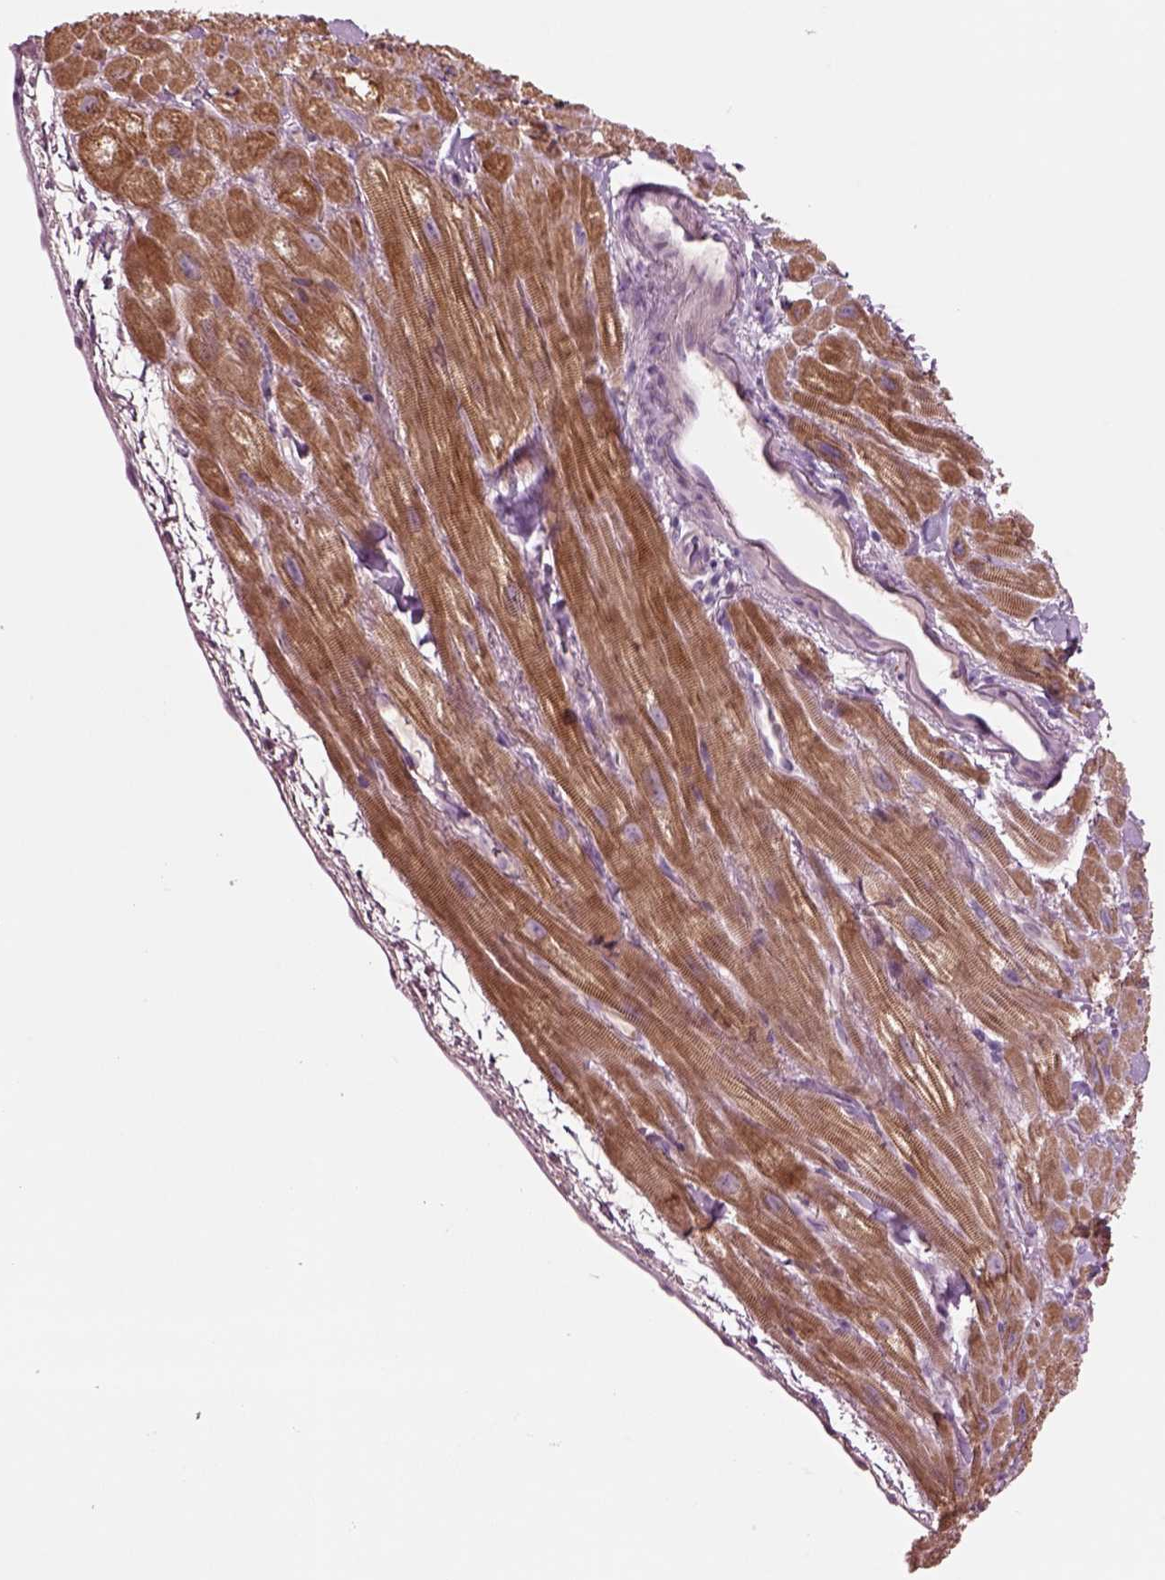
{"staining": {"intensity": "moderate", "quantity": ">75%", "location": "cytoplasmic/membranous"}, "tissue": "heart muscle", "cell_type": "Cardiomyocytes", "image_type": "normal", "snomed": [{"axis": "morphology", "description": "Normal tissue, NOS"}, {"axis": "topography", "description": "Heart"}], "caption": "Cardiomyocytes demonstrate medium levels of moderate cytoplasmic/membranous positivity in about >75% of cells in benign heart muscle. The staining is performed using DAB brown chromogen to label protein expression. The nuclei are counter-stained blue using hematoxylin.", "gene": "PLPP7", "patient": {"sex": "female", "age": 62}}